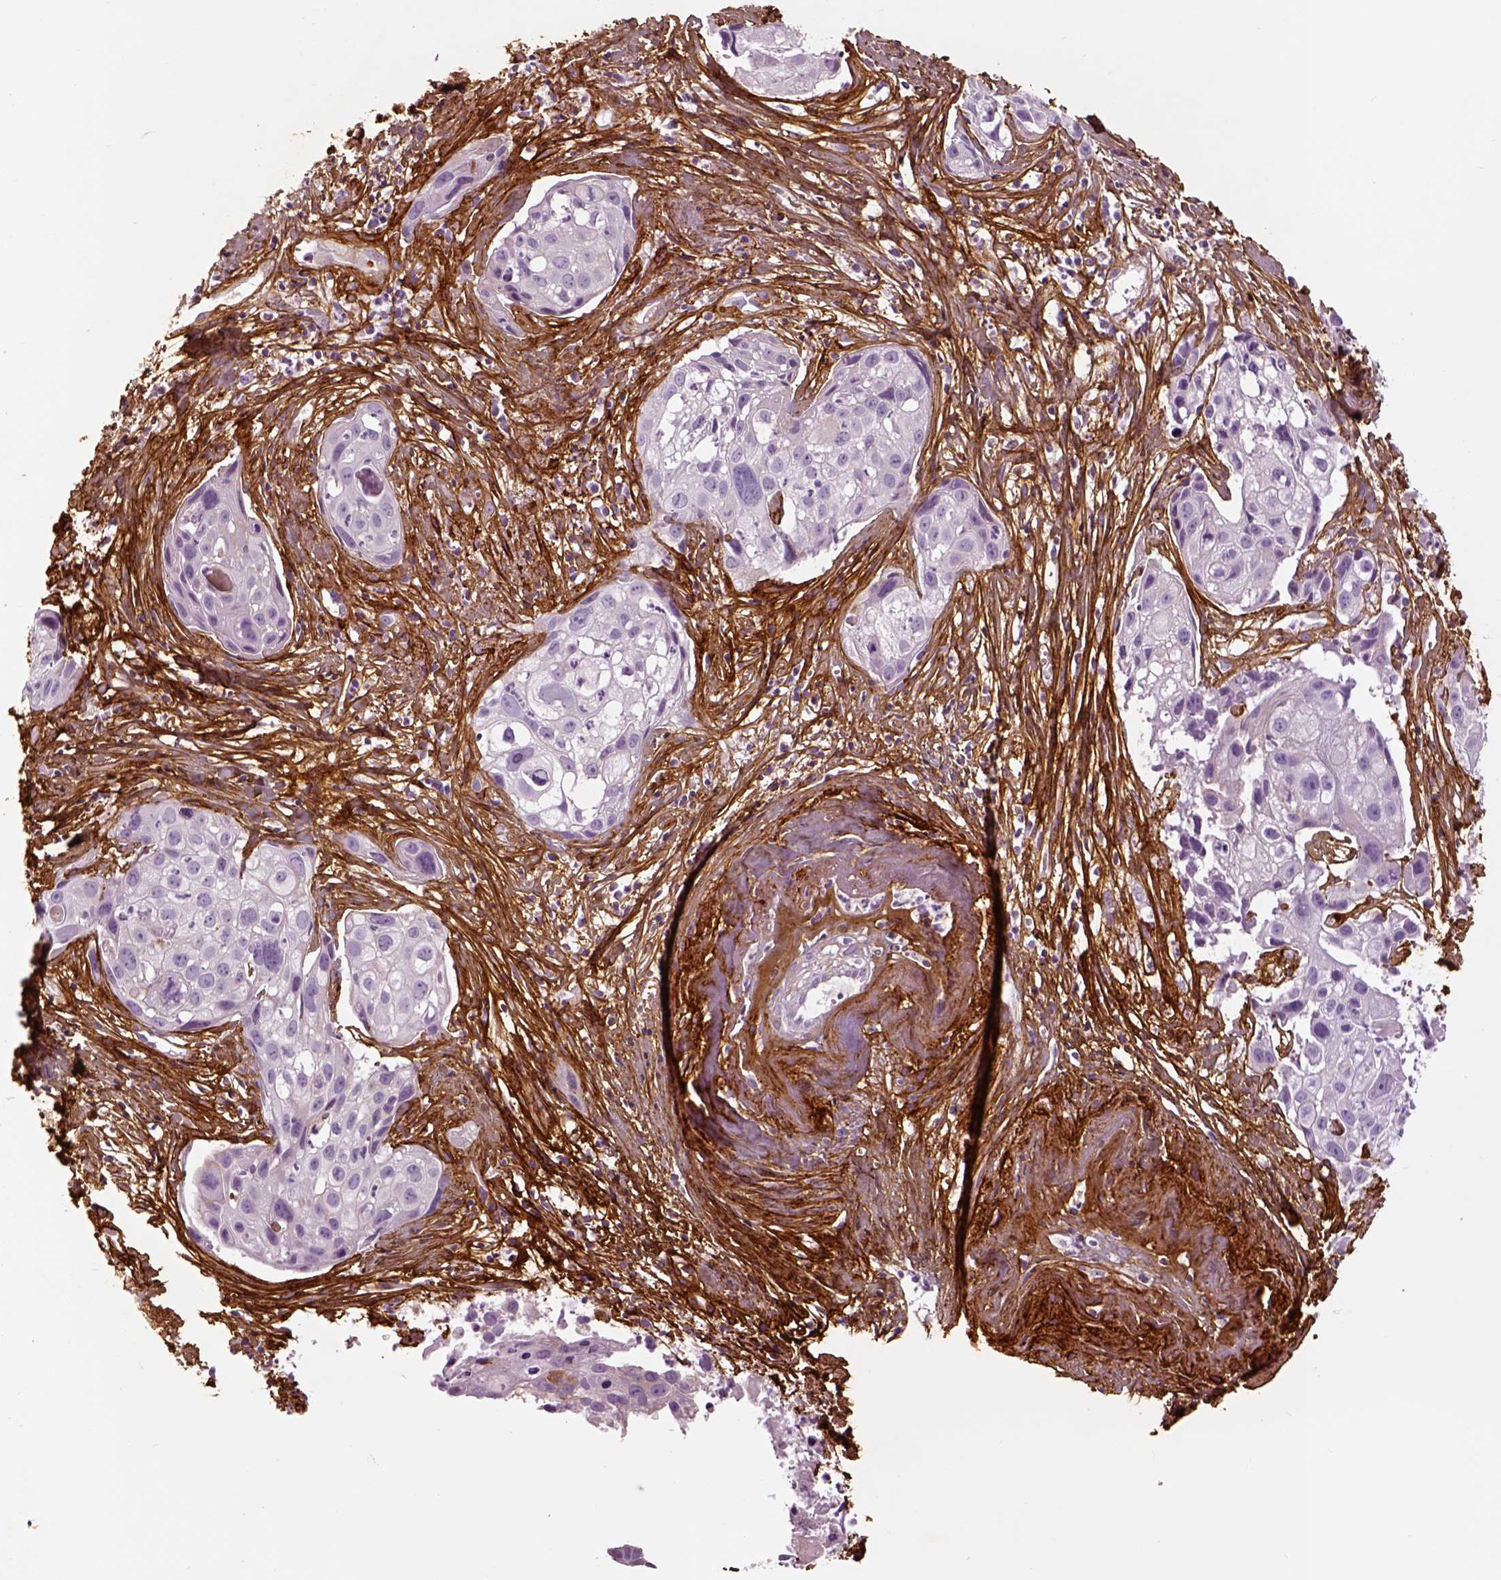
{"staining": {"intensity": "negative", "quantity": "none", "location": "none"}, "tissue": "cervical cancer", "cell_type": "Tumor cells", "image_type": "cancer", "snomed": [{"axis": "morphology", "description": "Squamous cell carcinoma, NOS"}, {"axis": "topography", "description": "Cervix"}], "caption": "This is a histopathology image of IHC staining of squamous cell carcinoma (cervical), which shows no staining in tumor cells.", "gene": "COL6A2", "patient": {"sex": "female", "age": 53}}